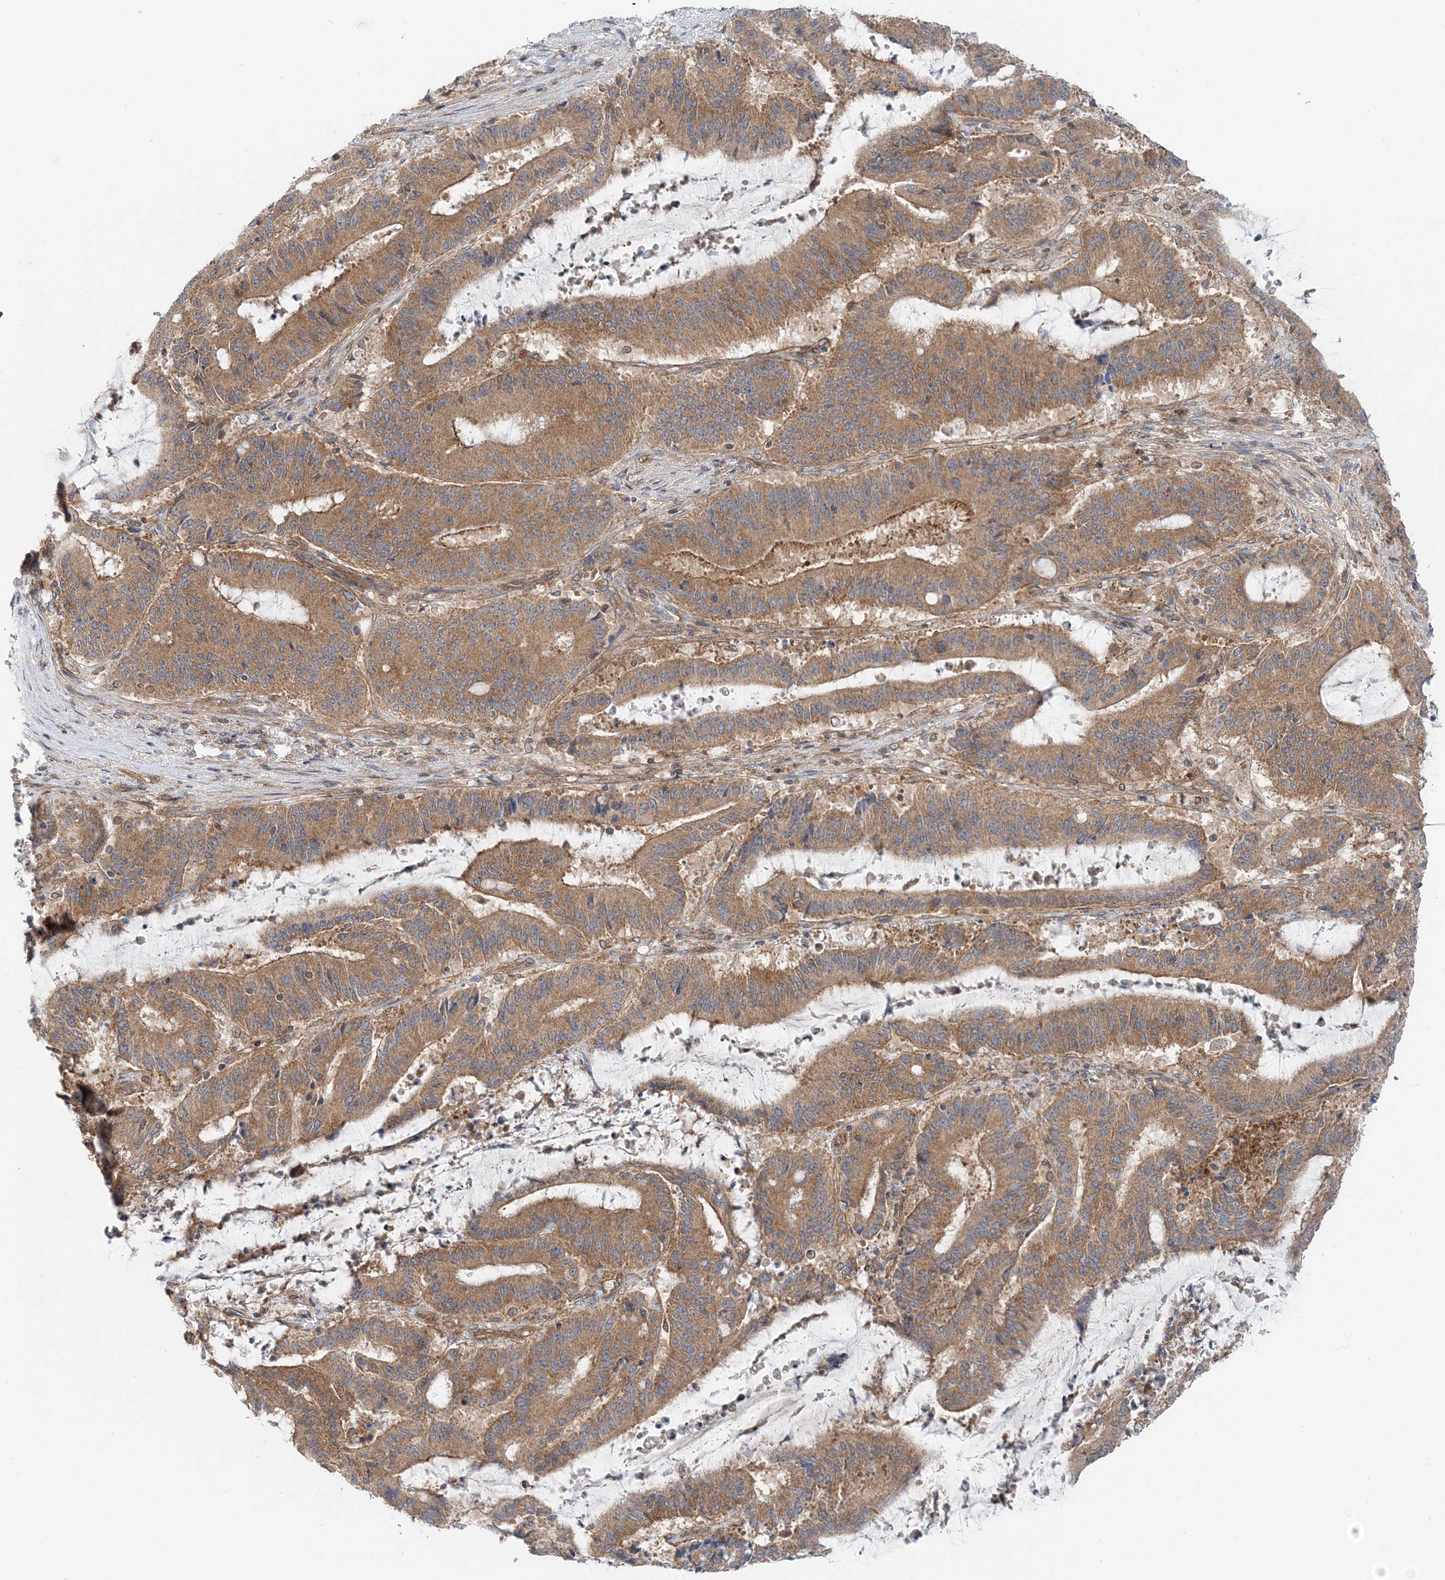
{"staining": {"intensity": "moderate", "quantity": ">75%", "location": "cytoplasmic/membranous"}, "tissue": "liver cancer", "cell_type": "Tumor cells", "image_type": "cancer", "snomed": [{"axis": "morphology", "description": "Normal tissue, NOS"}, {"axis": "morphology", "description": "Cholangiocarcinoma"}, {"axis": "topography", "description": "Liver"}, {"axis": "topography", "description": "Peripheral nerve tissue"}], "caption": "This photomicrograph shows immunohistochemistry (IHC) staining of human liver cancer, with medium moderate cytoplasmic/membranous staining in approximately >75% of tumor cells.", "gene": "MOB4", "patient": {"sex": "female", "age": 73}}